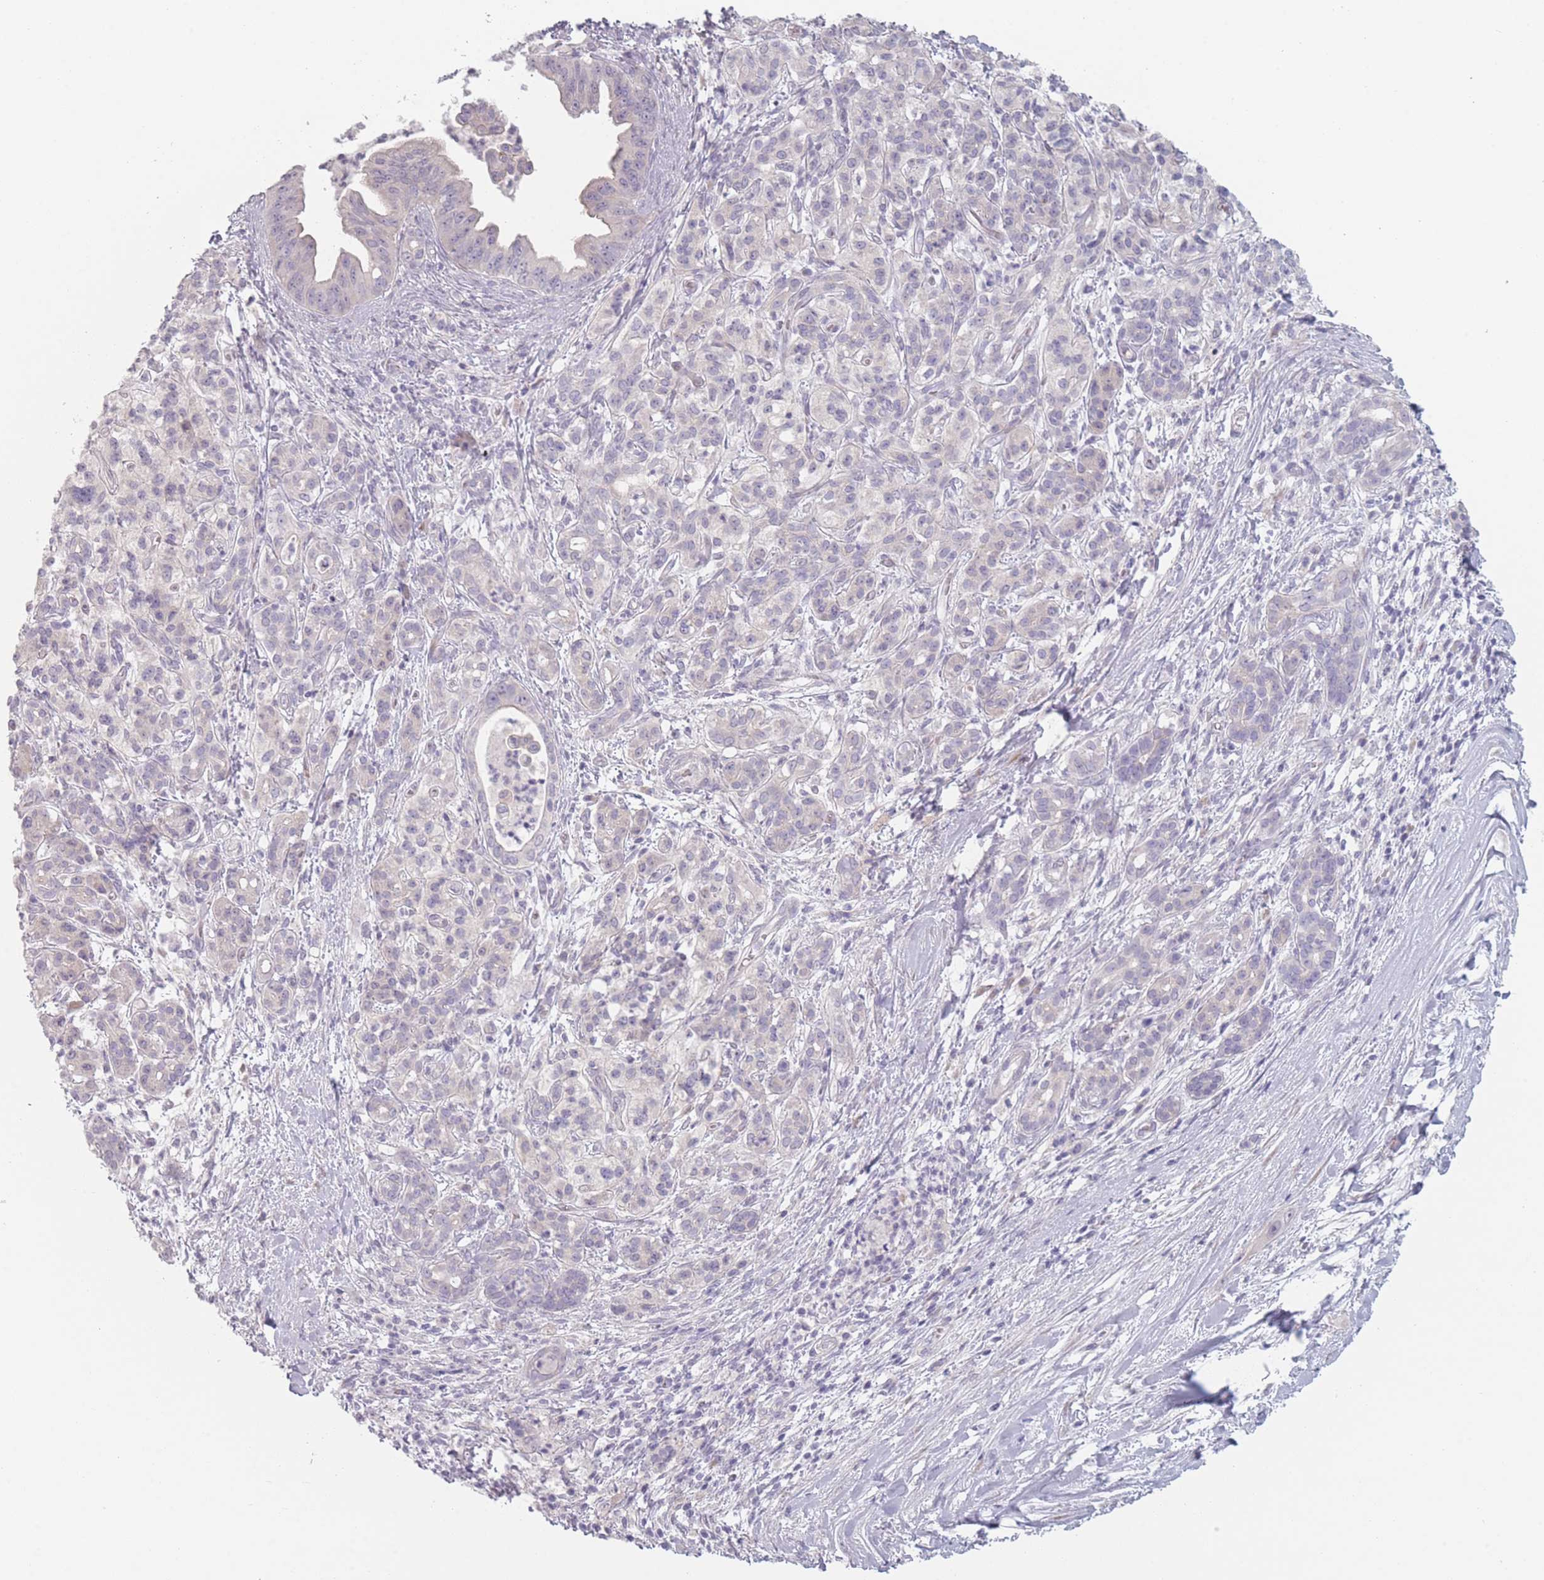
{"staining": {"intensity": "negative", "quantity": "none", "location": "none"}, "tissue": "pancreatic cancer", "cell_type": "Tumor cells", "image_type": "cancer", "snomed": [{"axis": "morphology", "description": "Adenocarcinoma, NOS"}, {"axis": "topography", "description": "Pancreas"}], "caption": "Immunohistochemical staining of pancreatic adenocarcinoma exhibits no significant staining in tumor cells. (Stains: DAB (3,3'-diaminobenzidine) immunohistochemistry (IHC) with hematoxylin counter stain, Microscopy: brightfield microscopy at high magnification).", "gene": "RASL10B", "patient": {"sex": "male", "age": 58}}